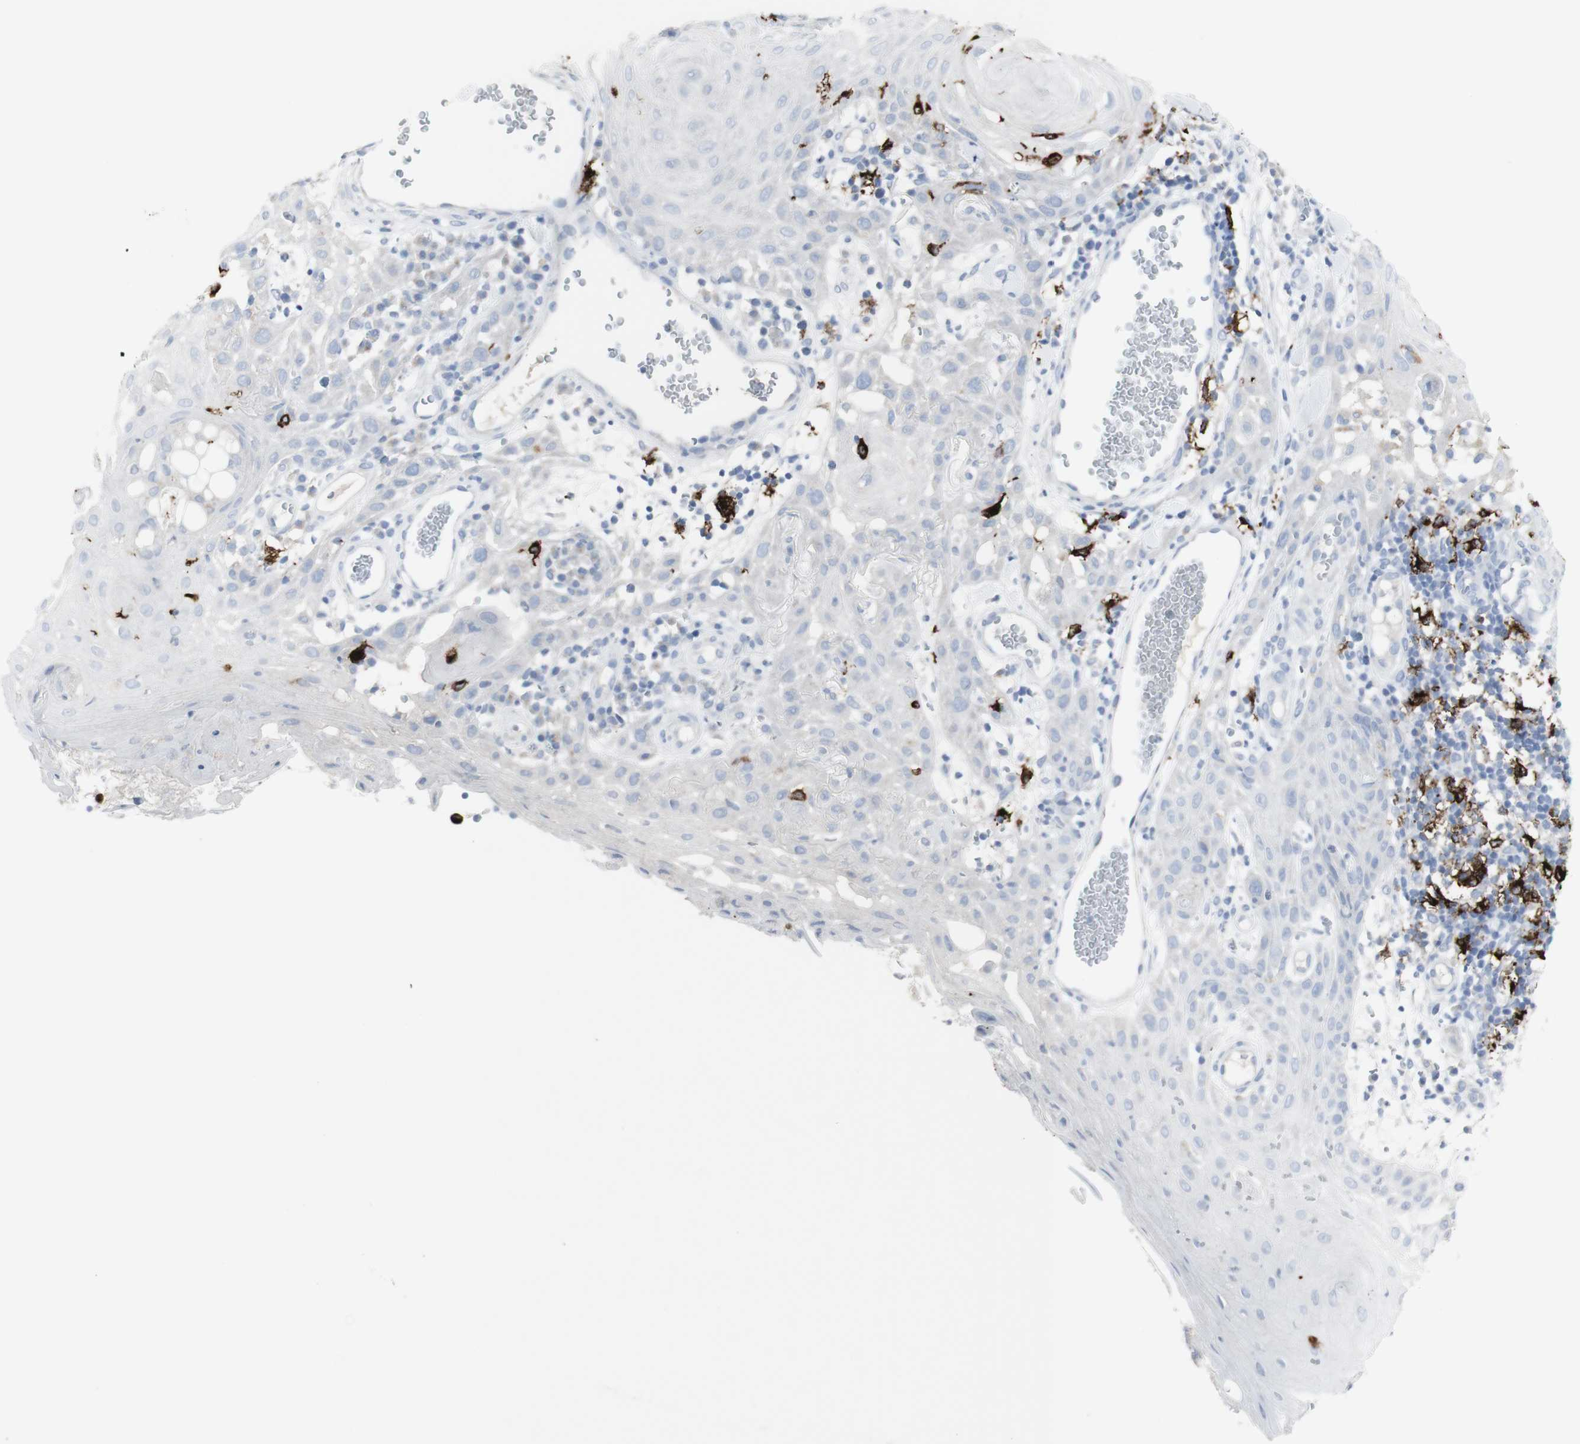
{"staining": {"intensity": "negative", "quantity": "none", "location": "none"}, "tissue": "skin cancer", "cell_type": "Tumor cells", "image_type": "cancer", "snomed": [{"axis": "morphology", "description": "Squamous cell carcinoma, NOS"}, {"axis": "topography", "description": "Skin"}], "caption": "Skin cancer stained for a protein using immunohistochemistry exhibits no positivity tumor cells.", "gene": "CD207", "patient": {"sex": "male", "age": 24}}